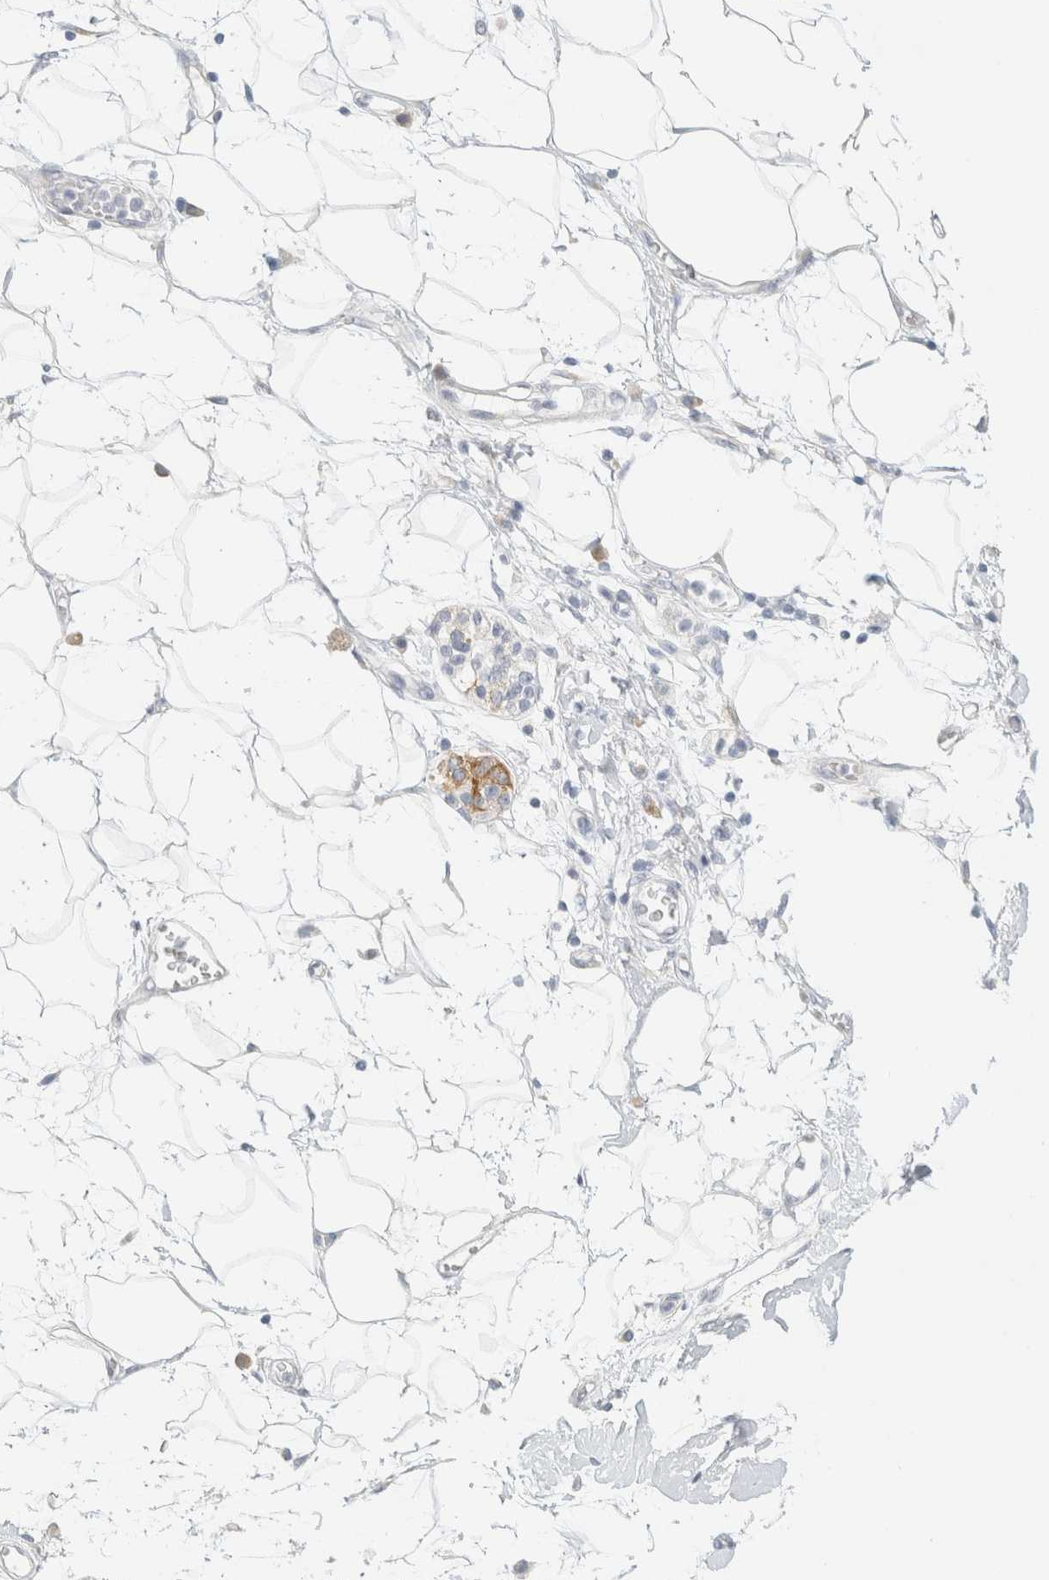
{"staining": {"intensity": "negative", "quantity": "none", "location": "none"}, "tissue": "adipose tissue", "cell_type": "Adipocytes", "image_type": "normal", "snomed": [{"axis": "morphology", "description": "Normal tissue, NOS"}, {"axis": "morphology", "description": "Adenocarcinoma, NOS"}, {"axis": "topography", "description": "Duodenum"}, {"axis": "topography", "description": "Peripheral nerve tissue"}], "caption": "IHC image of unremarkable adipose tissue: adipose tissue stained with DAB reveals no significant protein positivity in adipocytes.", "gene": "NEFM", "patient": {"sex": "female", "age": 60}}